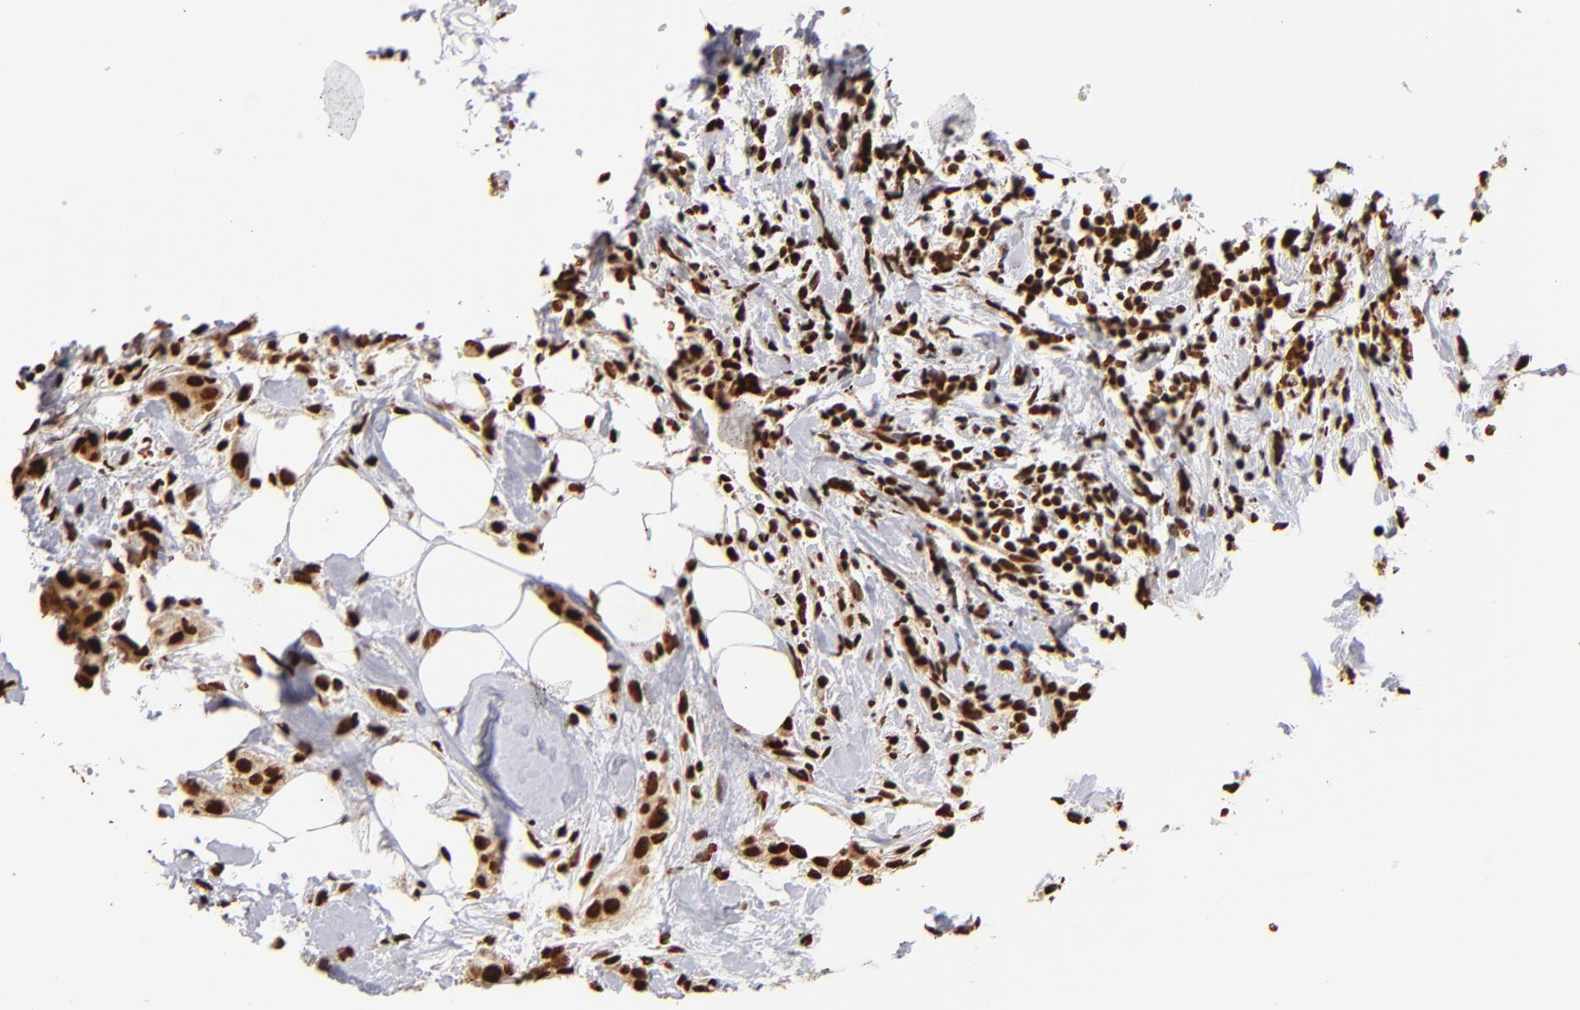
{"staining": {"intensity": "strong", "quantity": ">75%", "location": "nuclear"}, "tissue": "breast cancer", "cell_type": "Tumor cells", "image_type": "cancer", "snomed": [{"axis": "morphology", "description": "Duct carcinoma"}, {"axis": "topography", "description": "Breast"}], "caption": "Protein staining shows strong nuclear expression in approximately >75% of tumor cells in breast cancer (intraductal carcinoma).", "gene": "ILF3", "patient": {"sex": "female", "age": 45}}